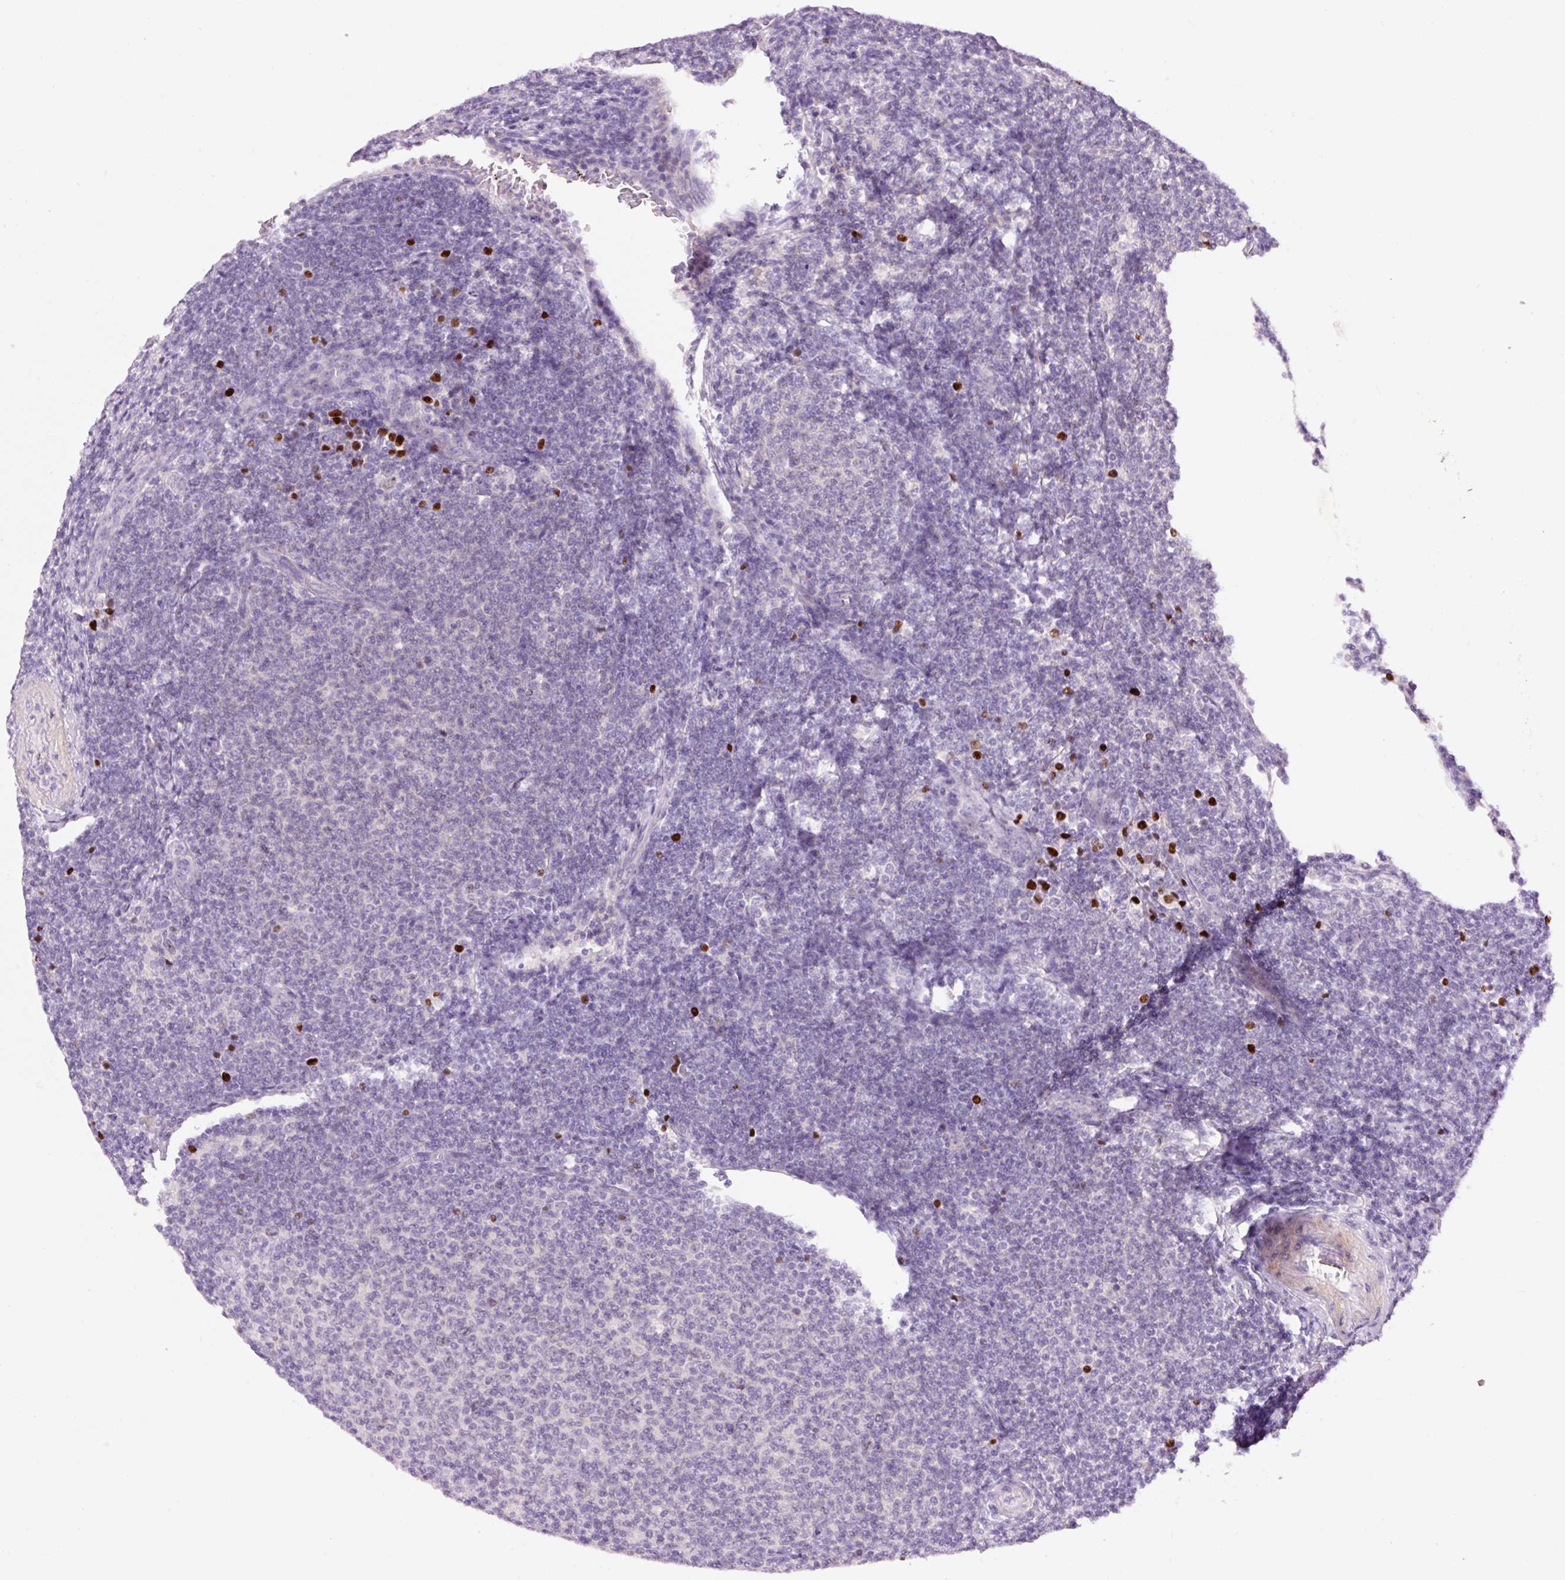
{"staining": {"intensity": "negative", "quantity": "none", "location": "none"}, "tissue": "lymphoma", "cell_type": "Tumor cells", "image_type": "cancer", "snomed": [{"axis": "morphology", "description": "Malignant lymphoma, non-Hodgkin's type, Low grade"}, {"axis": "topography", "description": "Lymph node"}], "caption": "Image shows no protein expression in tumor cells of lymphoma tissue.", "gene": "DPPA4", "patient": {"sex": "male", "age": 66}}